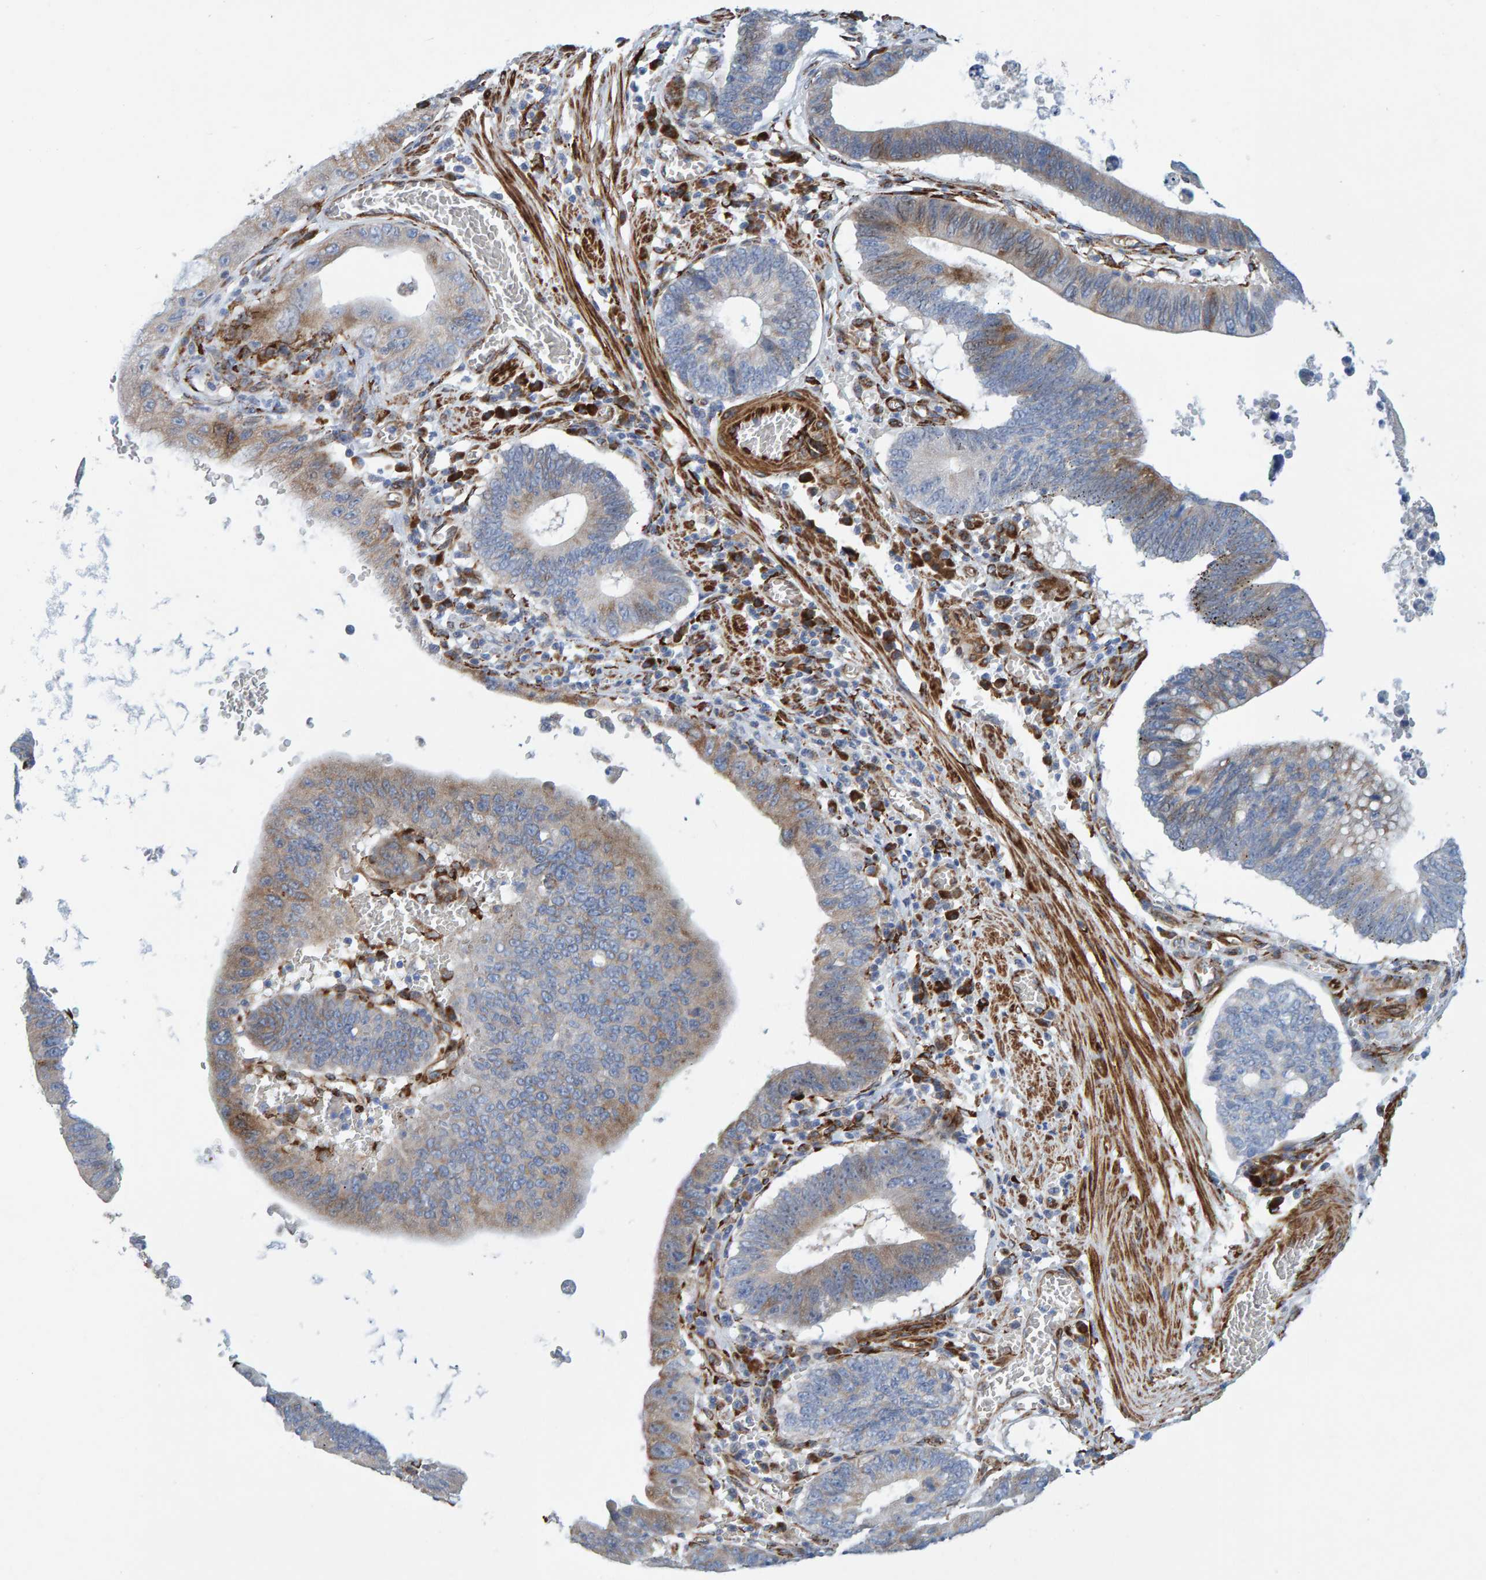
{"staining": {"intensity": "weak", "quantity": "25%-75%", "location": "cytoplasmic/membranous"}, "tissue": "stomach cancer", "cell_type": "Tumor cells", "image_type": "cancer", "snomed": [{"axis": "morphology", "description": "Adenocarcinoma, NOS"}, {"axis": "topography", "description": "Stomach"}, {"axis": "topography", "description": "Gastric cardia"}], "caption": "This image displays immunohistochemistry (IHC) staining of human stomach cancer, with low weak cytoplasmic/membranous expression in approximately 25%-75% of tumor cells.", "gene": "MMP16", "patient": {"sex": "male", "age": 59}}